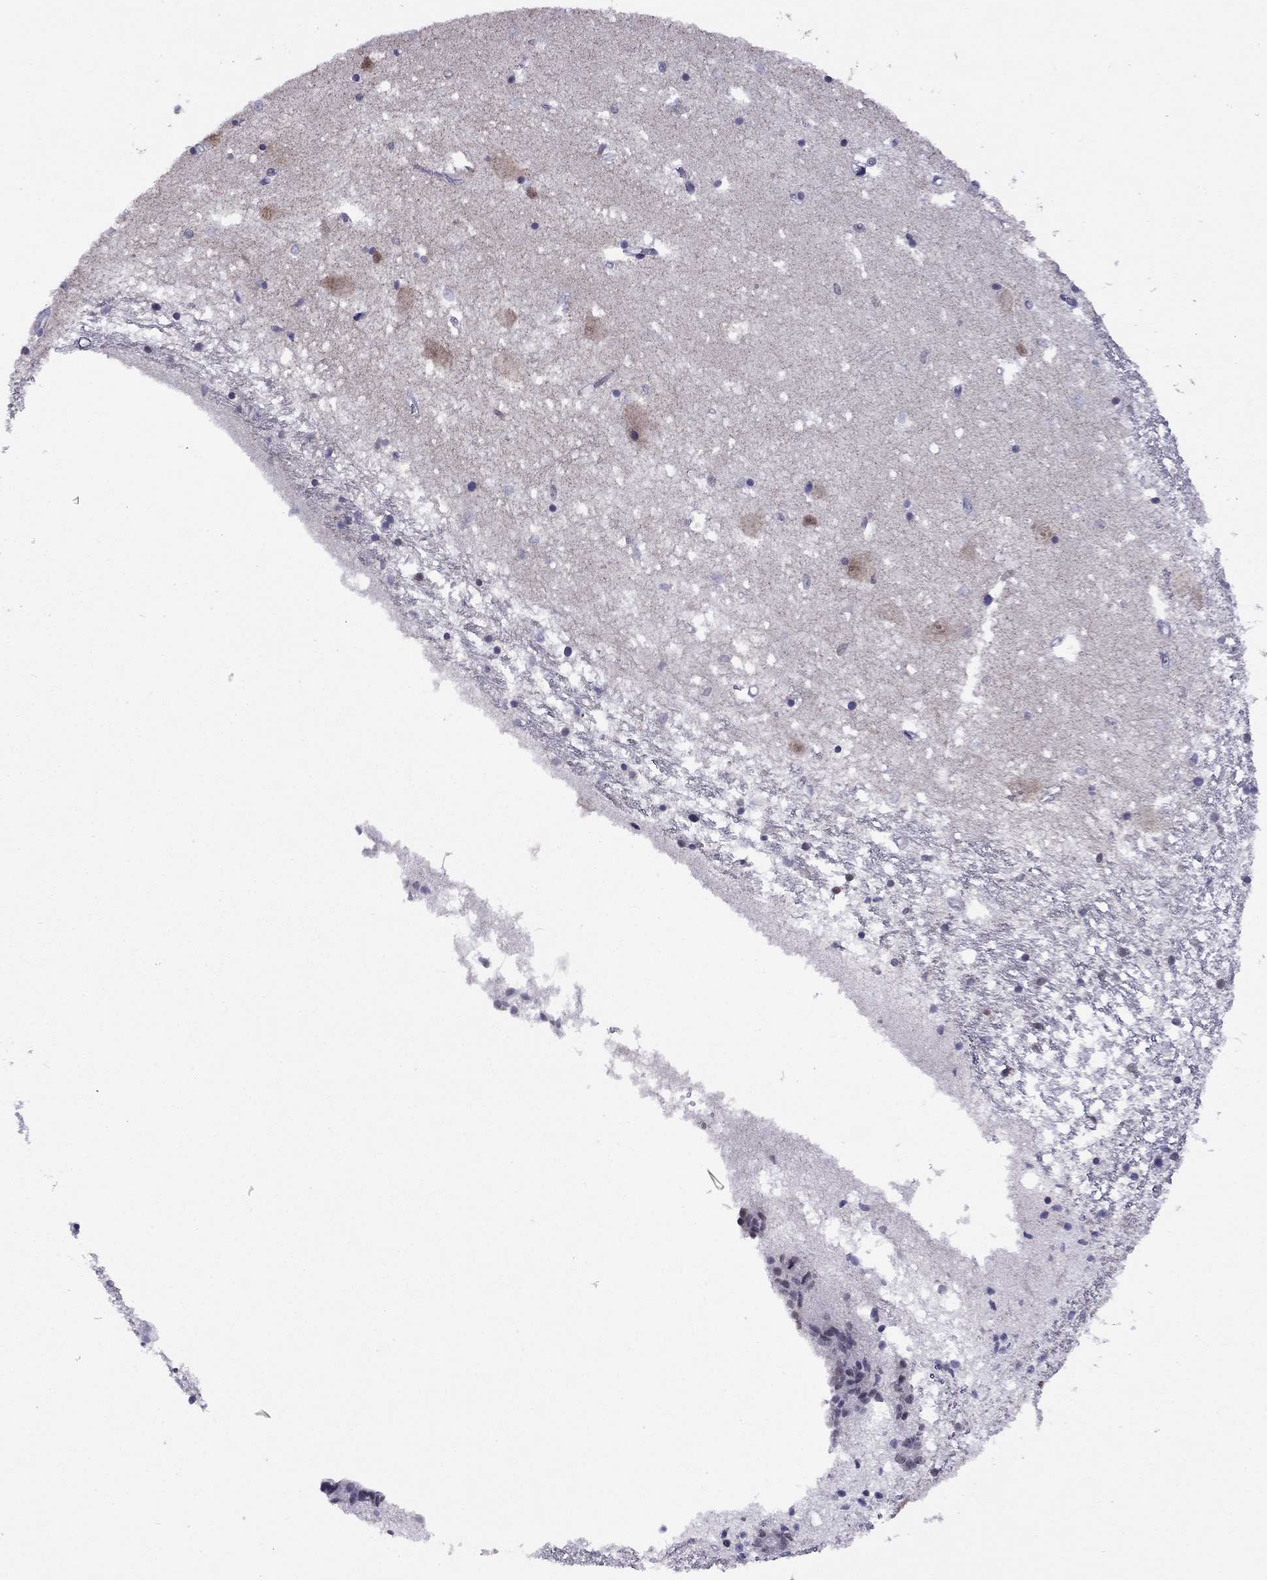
{"staining": {"intensity": "strong", "quantity": "<25%", "location": "nuclear"}, "tissue": "caudate", "cell_type": "Glial cells", "image_type": "normal", "snomed": [{"axis": "morphology", "description": "Normal tissue, NOS"}, {"axis": "topography", "description": "Lateral ventricle wall"}], "caption": "Caudate stained with a brown dye displays strong nuclear positive expression in about <25% of glial cells.", "gene": "HES5", "patient": {"sex": "female", "age": 71}}